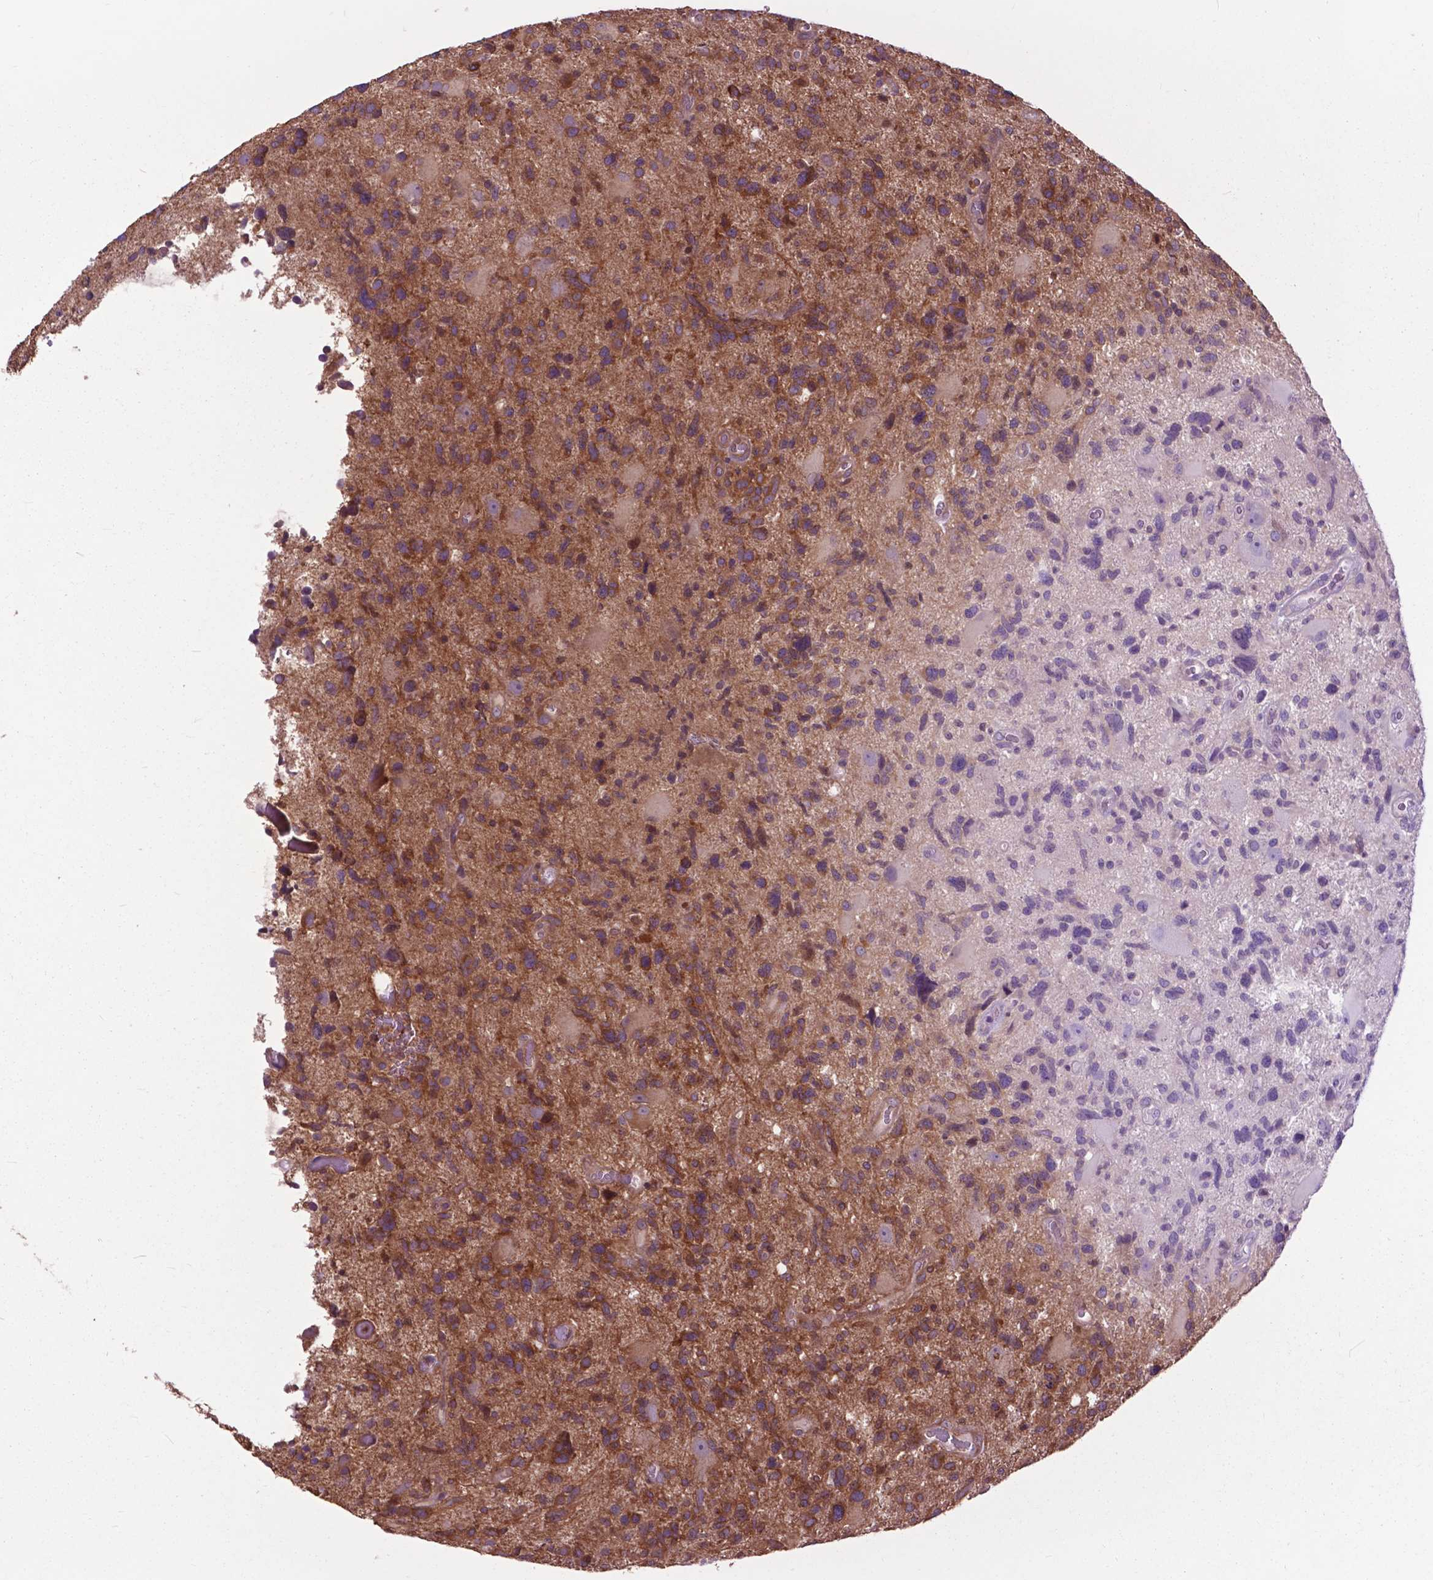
{"staining": {"intensity": "moderate", "quantity": ">75%", "location": "cytoplasmic/membranous"}, "tissue": "glioma", "cell_type": "Tumor cells", "image_type": "cancer", "snomed": [{"axis": "morphology", "description": "Glioma, malignant, High grade"}, {"axis": "topography", "description": "Brain"}], "caption": "Protein staining demonstrates moderate cytoplasmic/membranous positivity in about >75% of tumor cells in high-grade glioma (malignant). (Stains: DAB in brown, nuclei in blue, Microscopy: brightfield microscopy at high magnification).", "gene": "ARAF", "patient": {"sex": "male", "age": 49}}